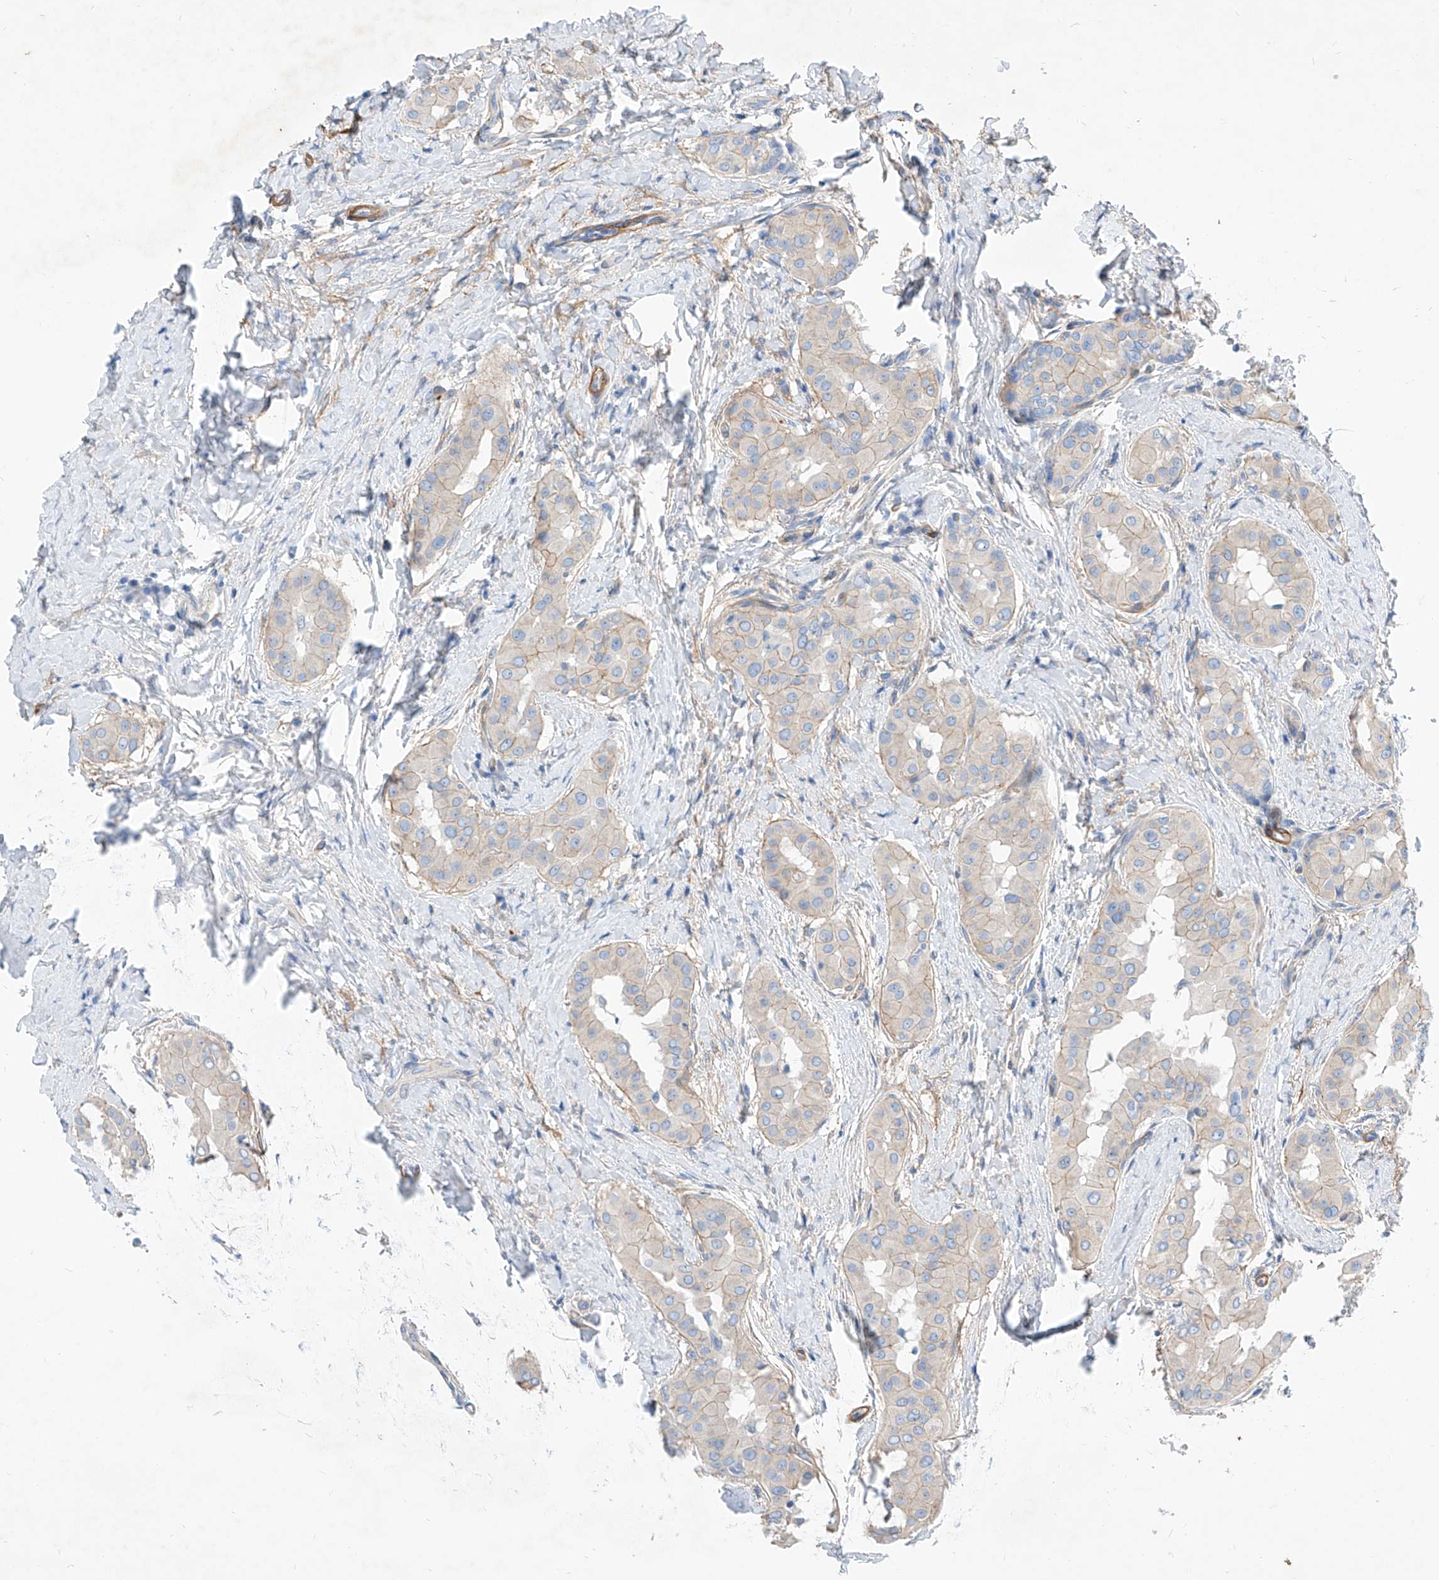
{"staining": {"intensity": "weak", "quantity": "<25%", "location": "cytoplasmic/membranous"}, "tissue": "thyroid cancer", "cell_type": "Tumor cells", "image_type": "cancer", "snomed": [{"axis": "morphology", "description": "Papillary adenocarcinoma, NOS"}, {"axis": "topography", "description": "Thyroid gland"}], "caption": "Thyroid cancer (papillary adenocarcinoma) was stained to show a protein in brown. There is no significant staining in tumor cells.", "gene": "TAS2R60", "patient": {"sex": "male", "age": 33}}